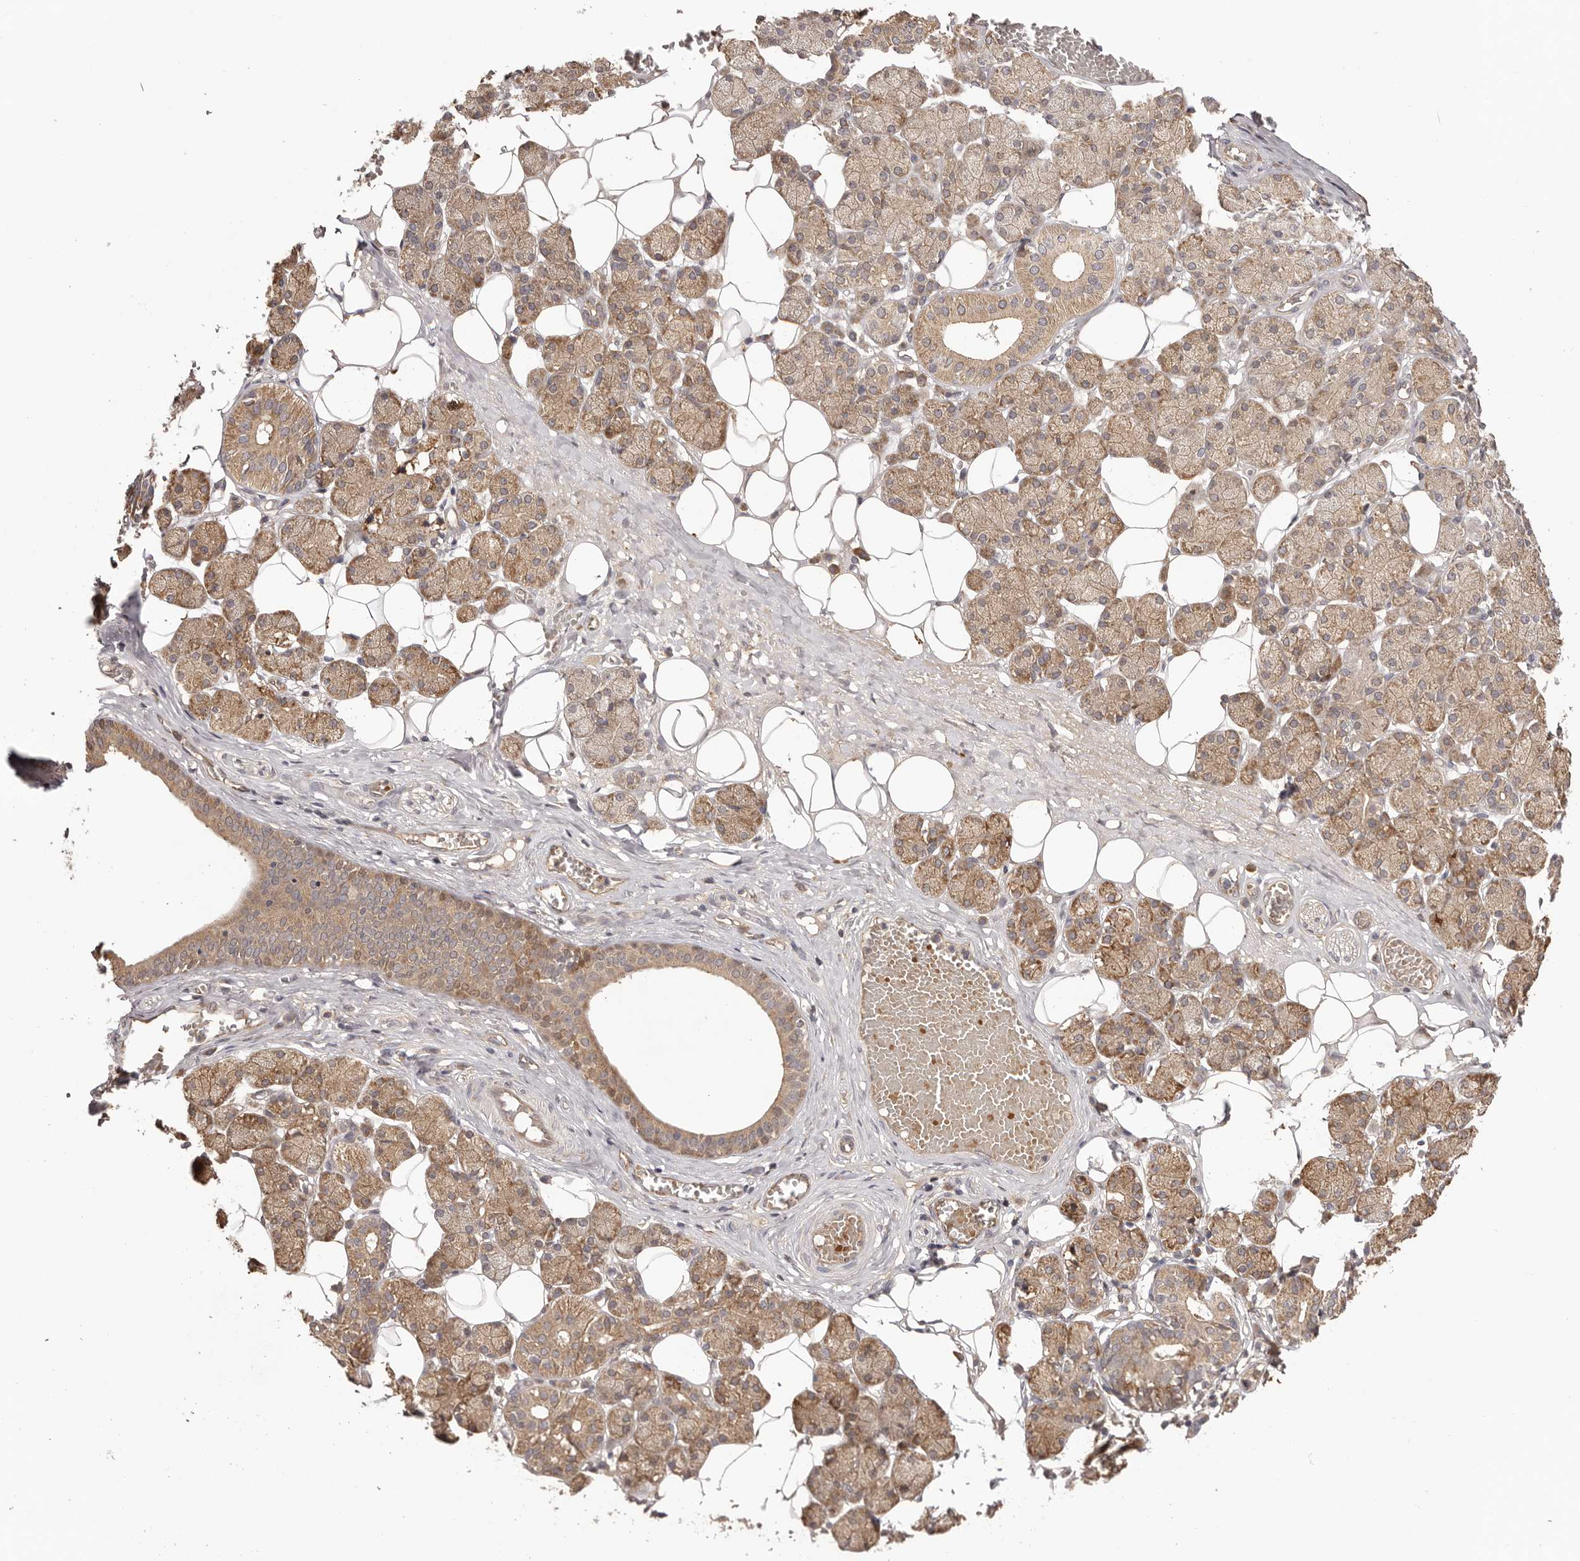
{"staining": {"intensity": "moderate", "quantity": ">75%", "location": "cytoplasmic/membranous"}, "tissue": "salivary gland", "cell_type": "Glandular cells", "image_type": "normal", "snomed": [{"axis": "morphology", "description": "Normal tissue, NOS"}, {"axis": "topography", "description": "Salivary gland"}], "caption": "Salivary gland stained with a brown dye shows moderate cytoplasmic/membranous positive positivity in approximately >75% of glandular cells.", "gene": "UBR2", "patient": {"sex": "female", "age": 33}}